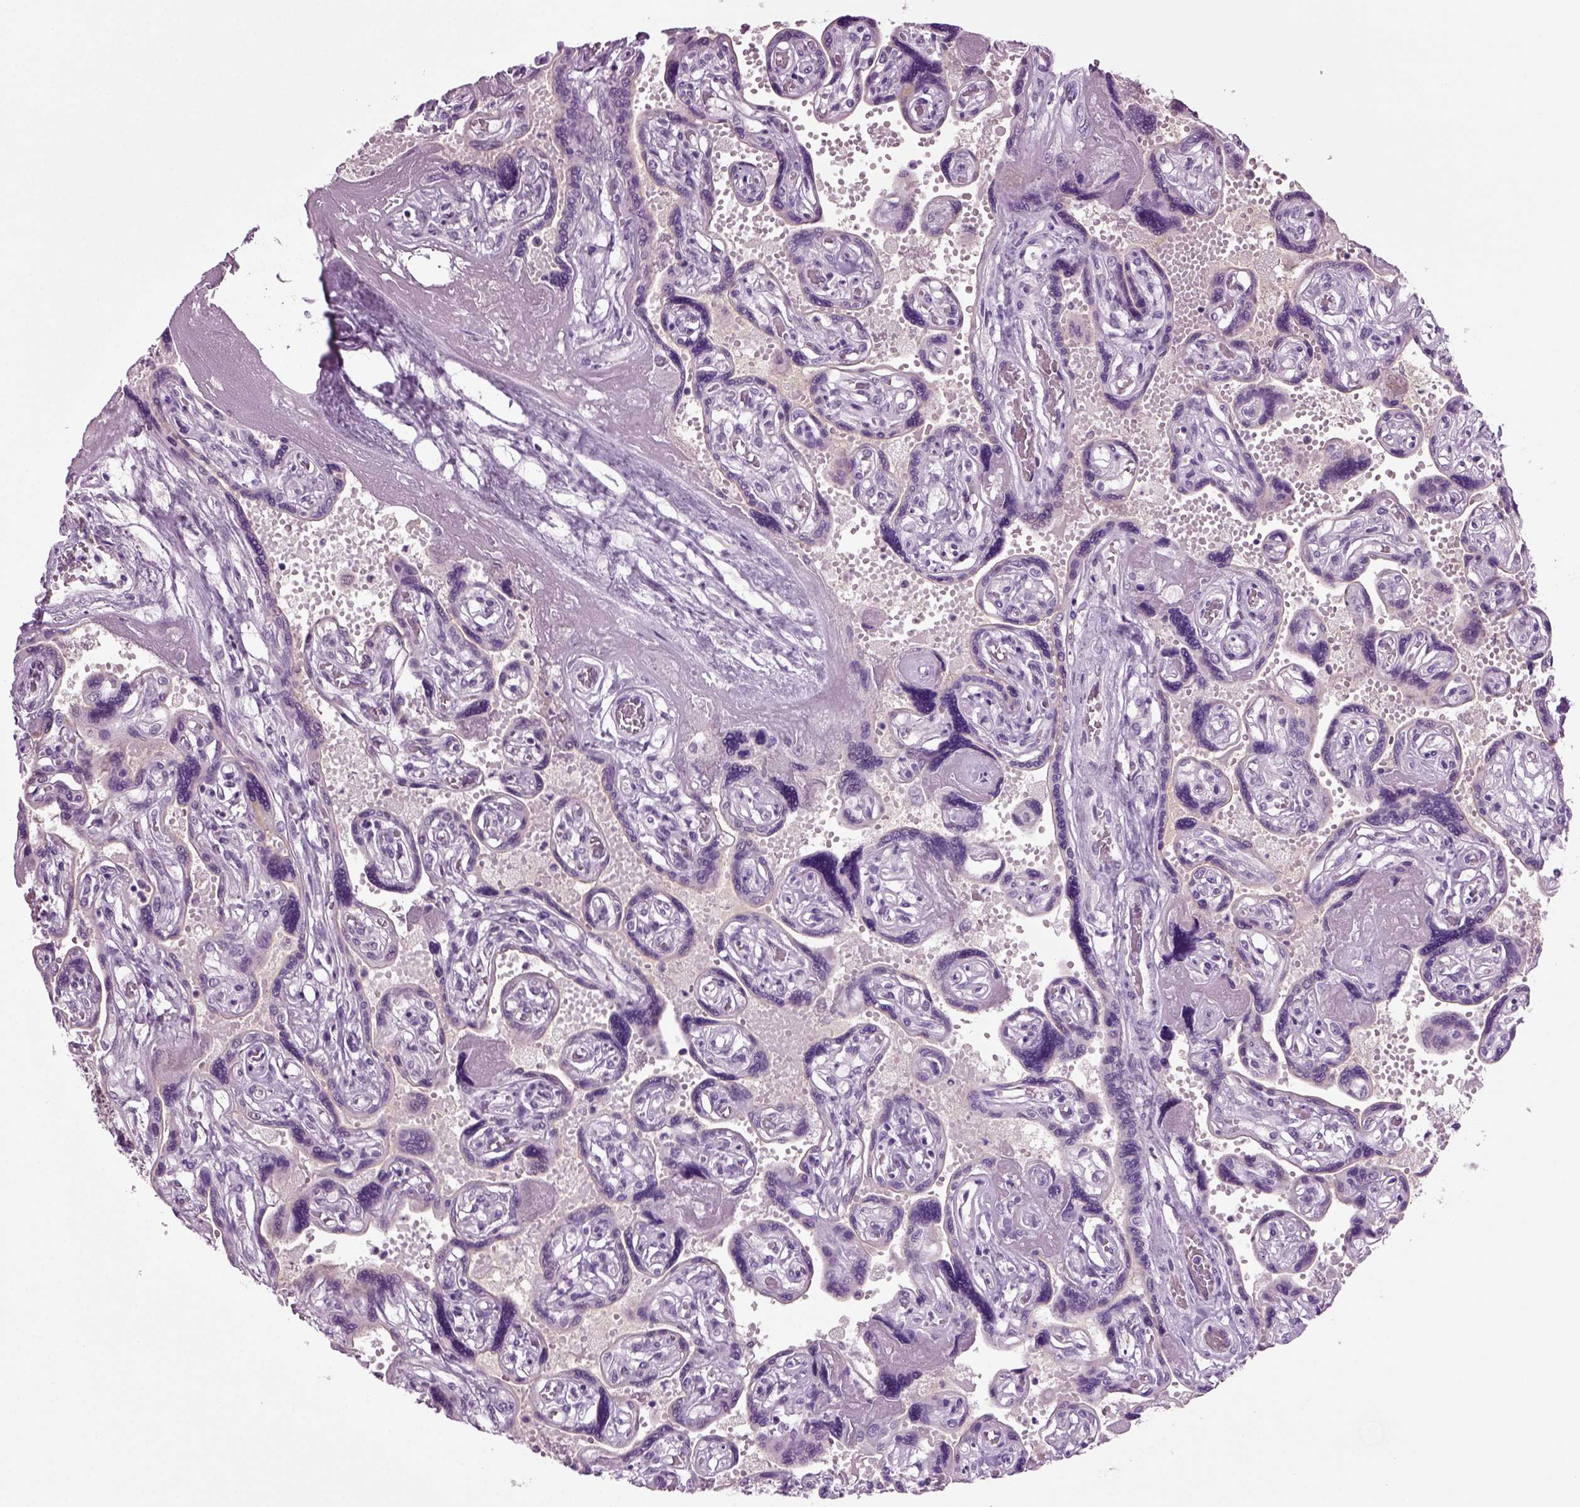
{"staining": {"intensity": "negative", "quantity": "none", "location": "none"}, "tissue": "placenta", "cell_type": "Decidual cells", "image_type": "normal", "snomed": [{"axis": "morphology", "description": "Normal tissue, NOS"}, {"axis": "topography", "description": "Placenta"}], "caption": "High magnification brightfield microscopy of benign placenta stained with DAB (3,3'-diaminobenzidine) (brown) and counterstained with hematoxylin (blue): decidual cells show no significant expression.", "gene": "COL9A2", "patient": {"sex": "female", "age": 32}}